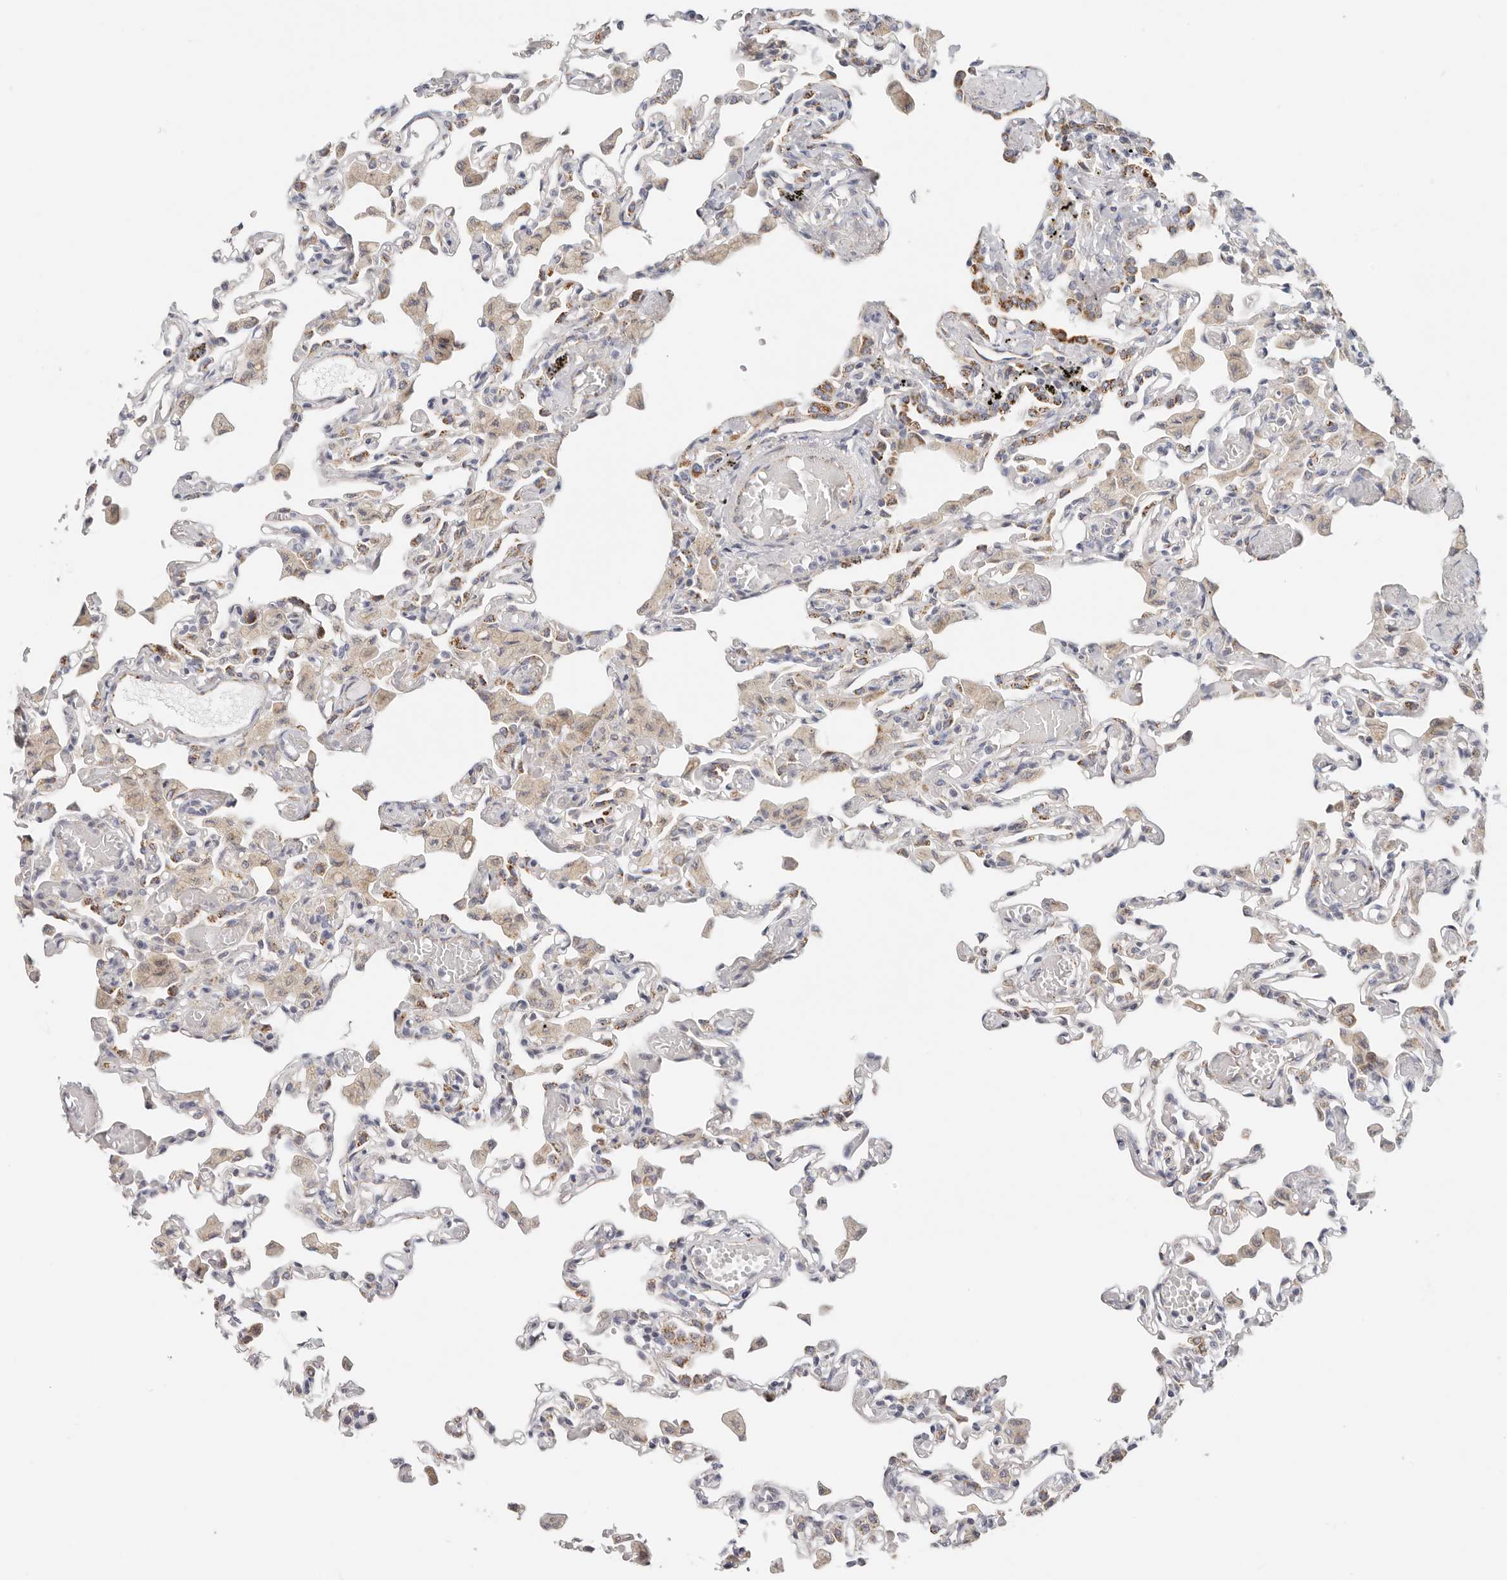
{"staining": {"intensity": "weak", "quantity": "25%-75%", "location": "cytoplasmic/membranous"}, "tissue": "lung", "cell_type": "Alveolar cells", "image_type": "normal", "snomed": [{"axis": "morphology", "description": "Normal tissue, NOS"}, {"axis": "topography", "description": "Bronchus"}, {"axis": "topography", "description": "Lung"}], "caption": "Normal lung was stained to show a protein in brown. There is low levels of weak cytoplasmic/membranous positivity in approximately 25%-75% of alveolar cells. Ihc stains the protein in brown and the nuclei are stained blue.", "gene": "AFDN", "patient": {"sex": "female", "age": 49}}